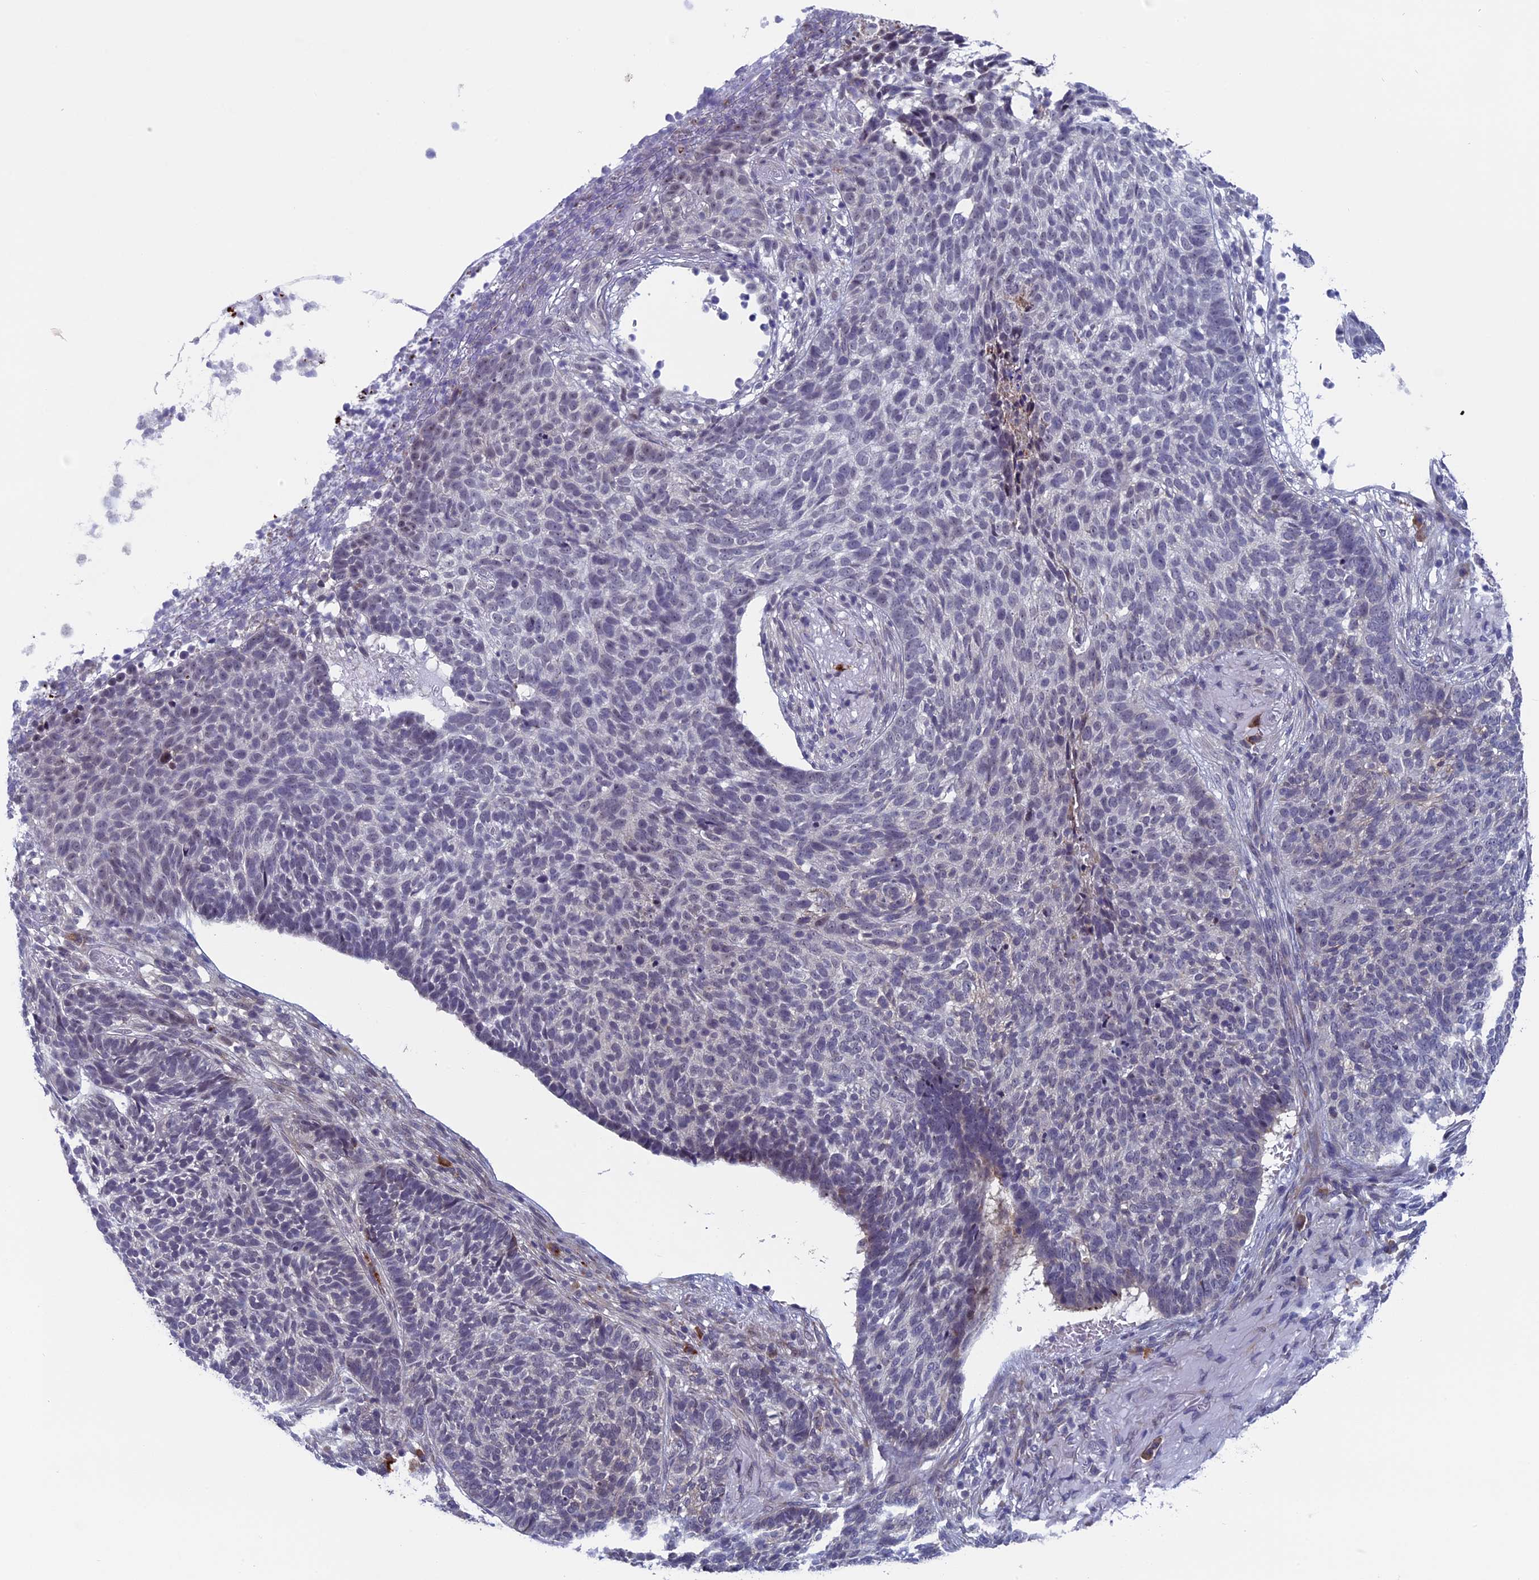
{"staining": {"intensity": "negative", "quantity": "none", "location": "none"}, "tissue": "skin cancer", "cell_type": "Tumor cells", "image_type": "cancer", "snomed": [{"axis": "morphology", "description": "Basal cell carcinoma"}, {"axis": "topography", "description": "Skin"}], "caption": "Histopathology image shows no protein expression in tumor cells of basal cell carcinoma (skin) tissue. (Brightfield microscopy of DAB (3,3'-diaminobenzidine) immunohistochemistry (IHC) at high magnification).", "gene": "CNEP1R1", "patient": {"sex": "male", "age": 85}}